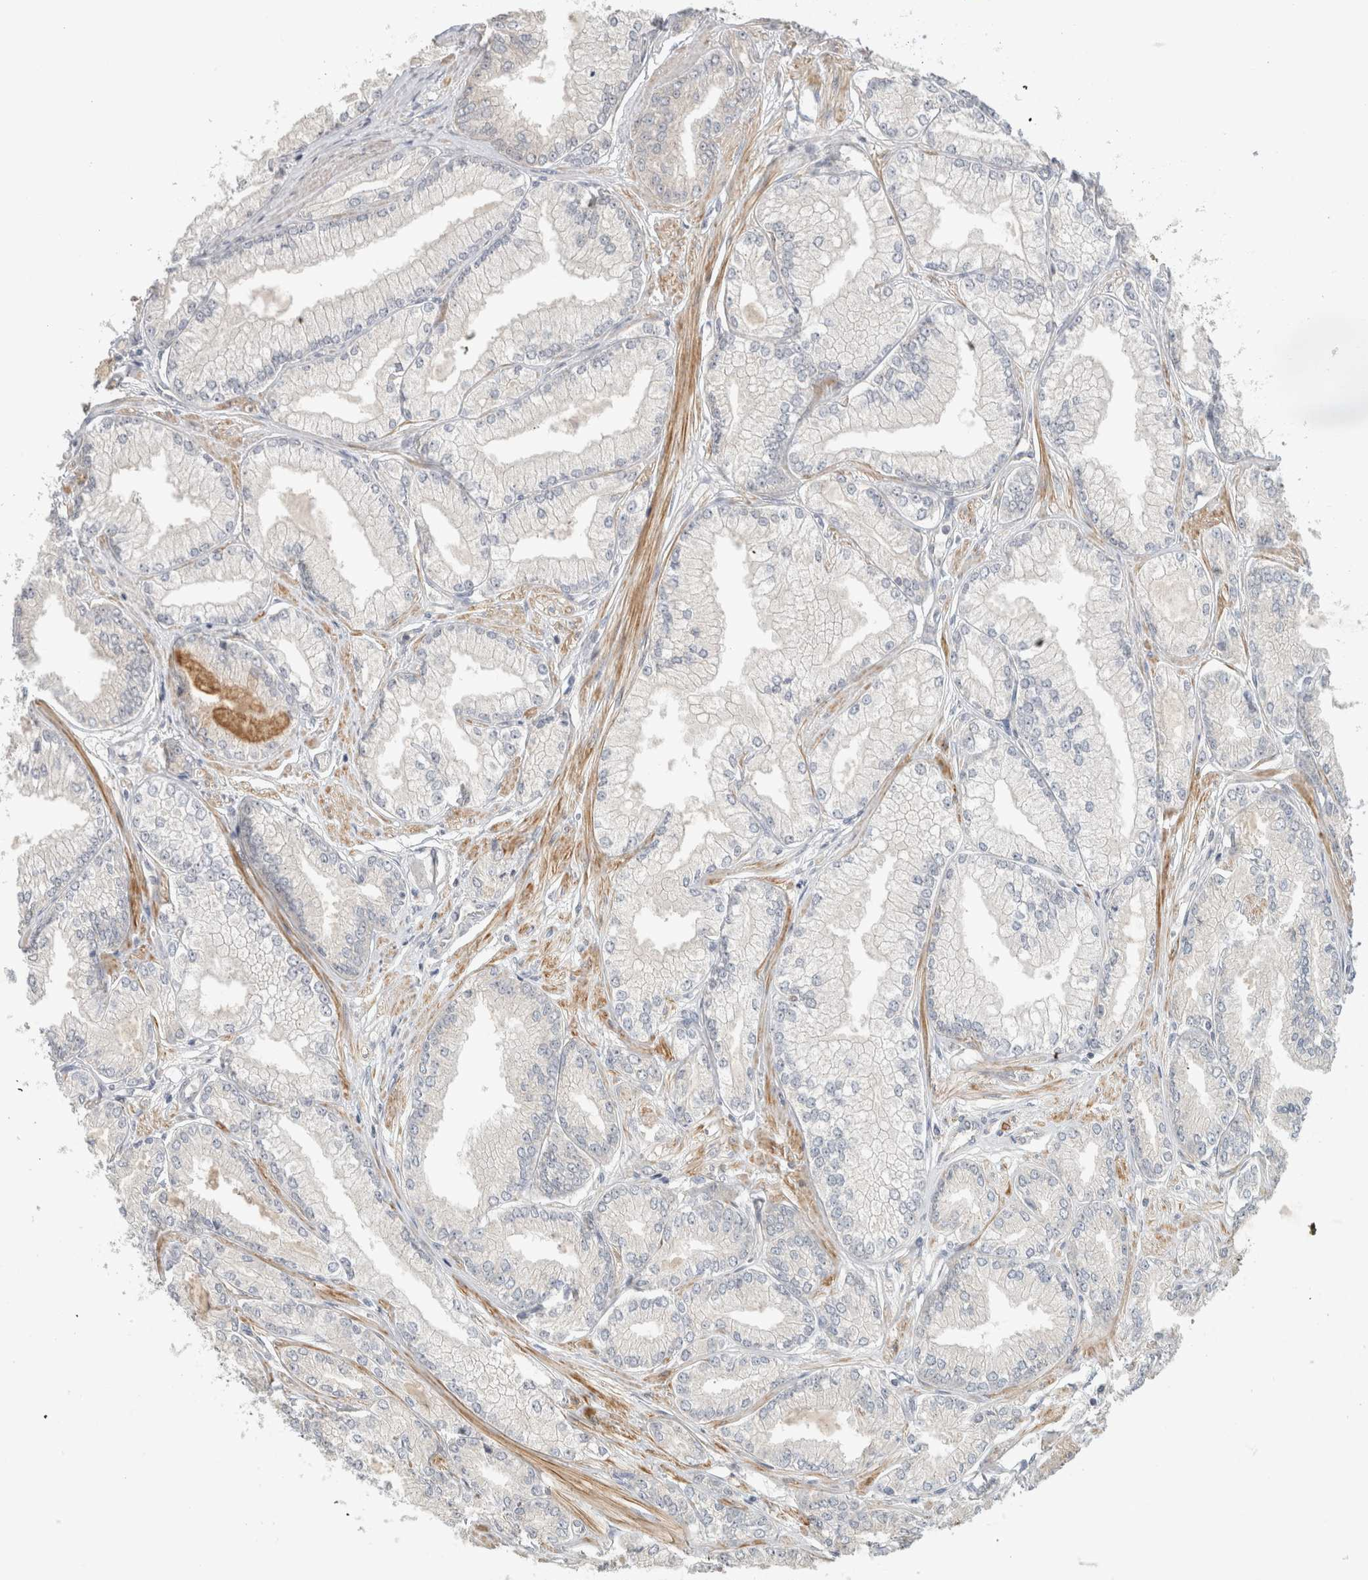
{"staining": {"intensity": "negative", "quantity": "none", "location": "none"}, "tissue": "prostate cancer", "cell_type": "Tumor cells", "image_type": "cancer", "snomed": [{"axis": "morphology", "description": "Adenocarcinoma, Low grade"}, {"axis": "topography", "description": "Prostate"}], "caption": "Low-grade adenocarcinoma (prostate) stained for a protein using IHC displays no staining tumor cells.", "gene": "ERCC6L2", "patient": {"sex": "male", "age": 52}}